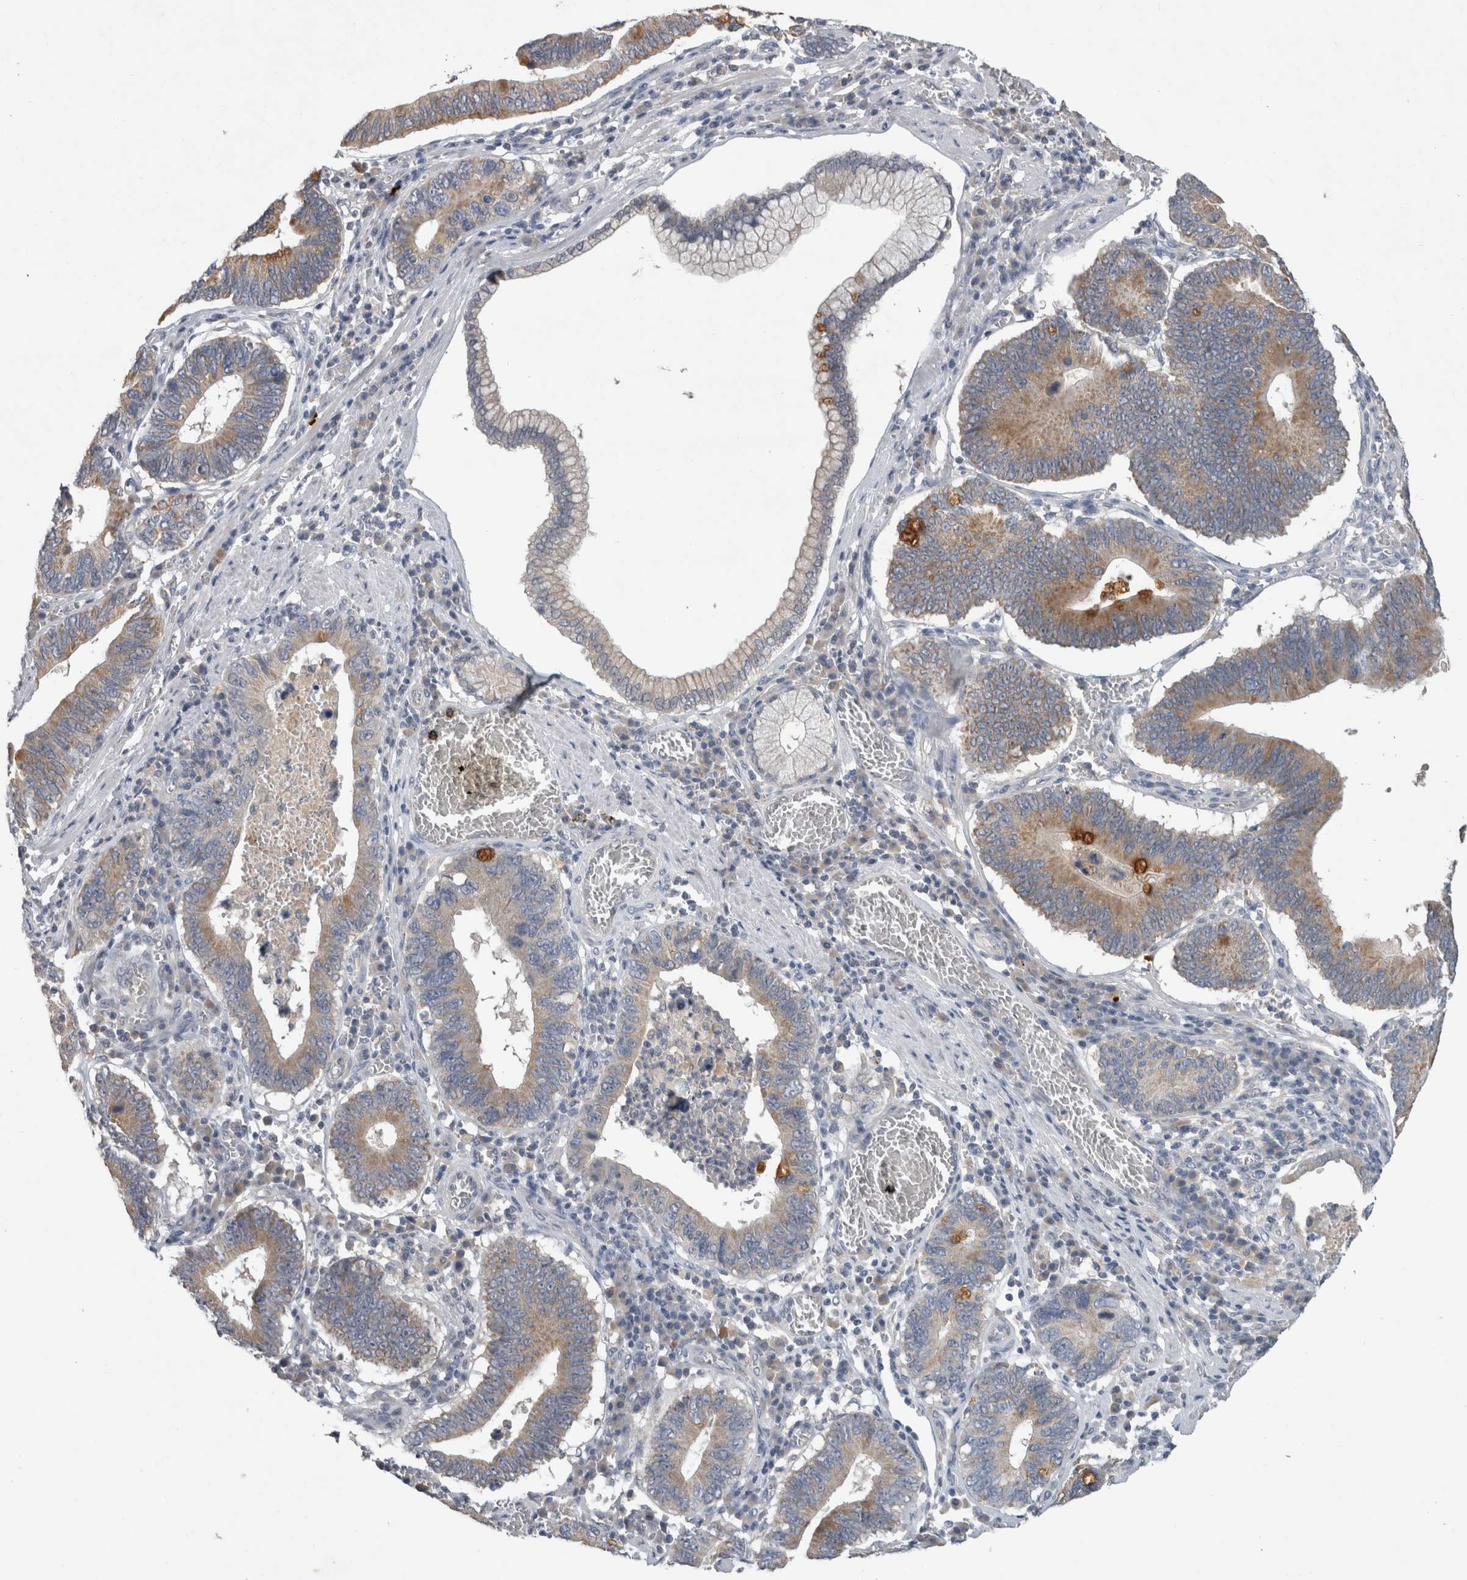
{"staining": {"intensity": "moderate", "quantity": ">75%", "location": "cytoplasmic/membranous"}, "tissue": "stomach cancer", "cell_type": "Tumor cells", "image_type": "cancer", "snomed": [{"axis": "morphology", "description": "Adenocarcinoma, NOS"}, {"axis": "topography", "description": "Stomach"}, {"axis": "topography", "description": "Gastric cardia"}], "caption": "Immunohistochemical staining of human stomach cancer shows moderate cytoplasmic/membranous protein expression in about >75% of tumor cells. (DAB (3,3'-diaminobenzidine) IHC, brown staining for protein, blue staining for nuclei).", "gene": "SLC22A11", "patient": {"sex": "male", "age": 59}}